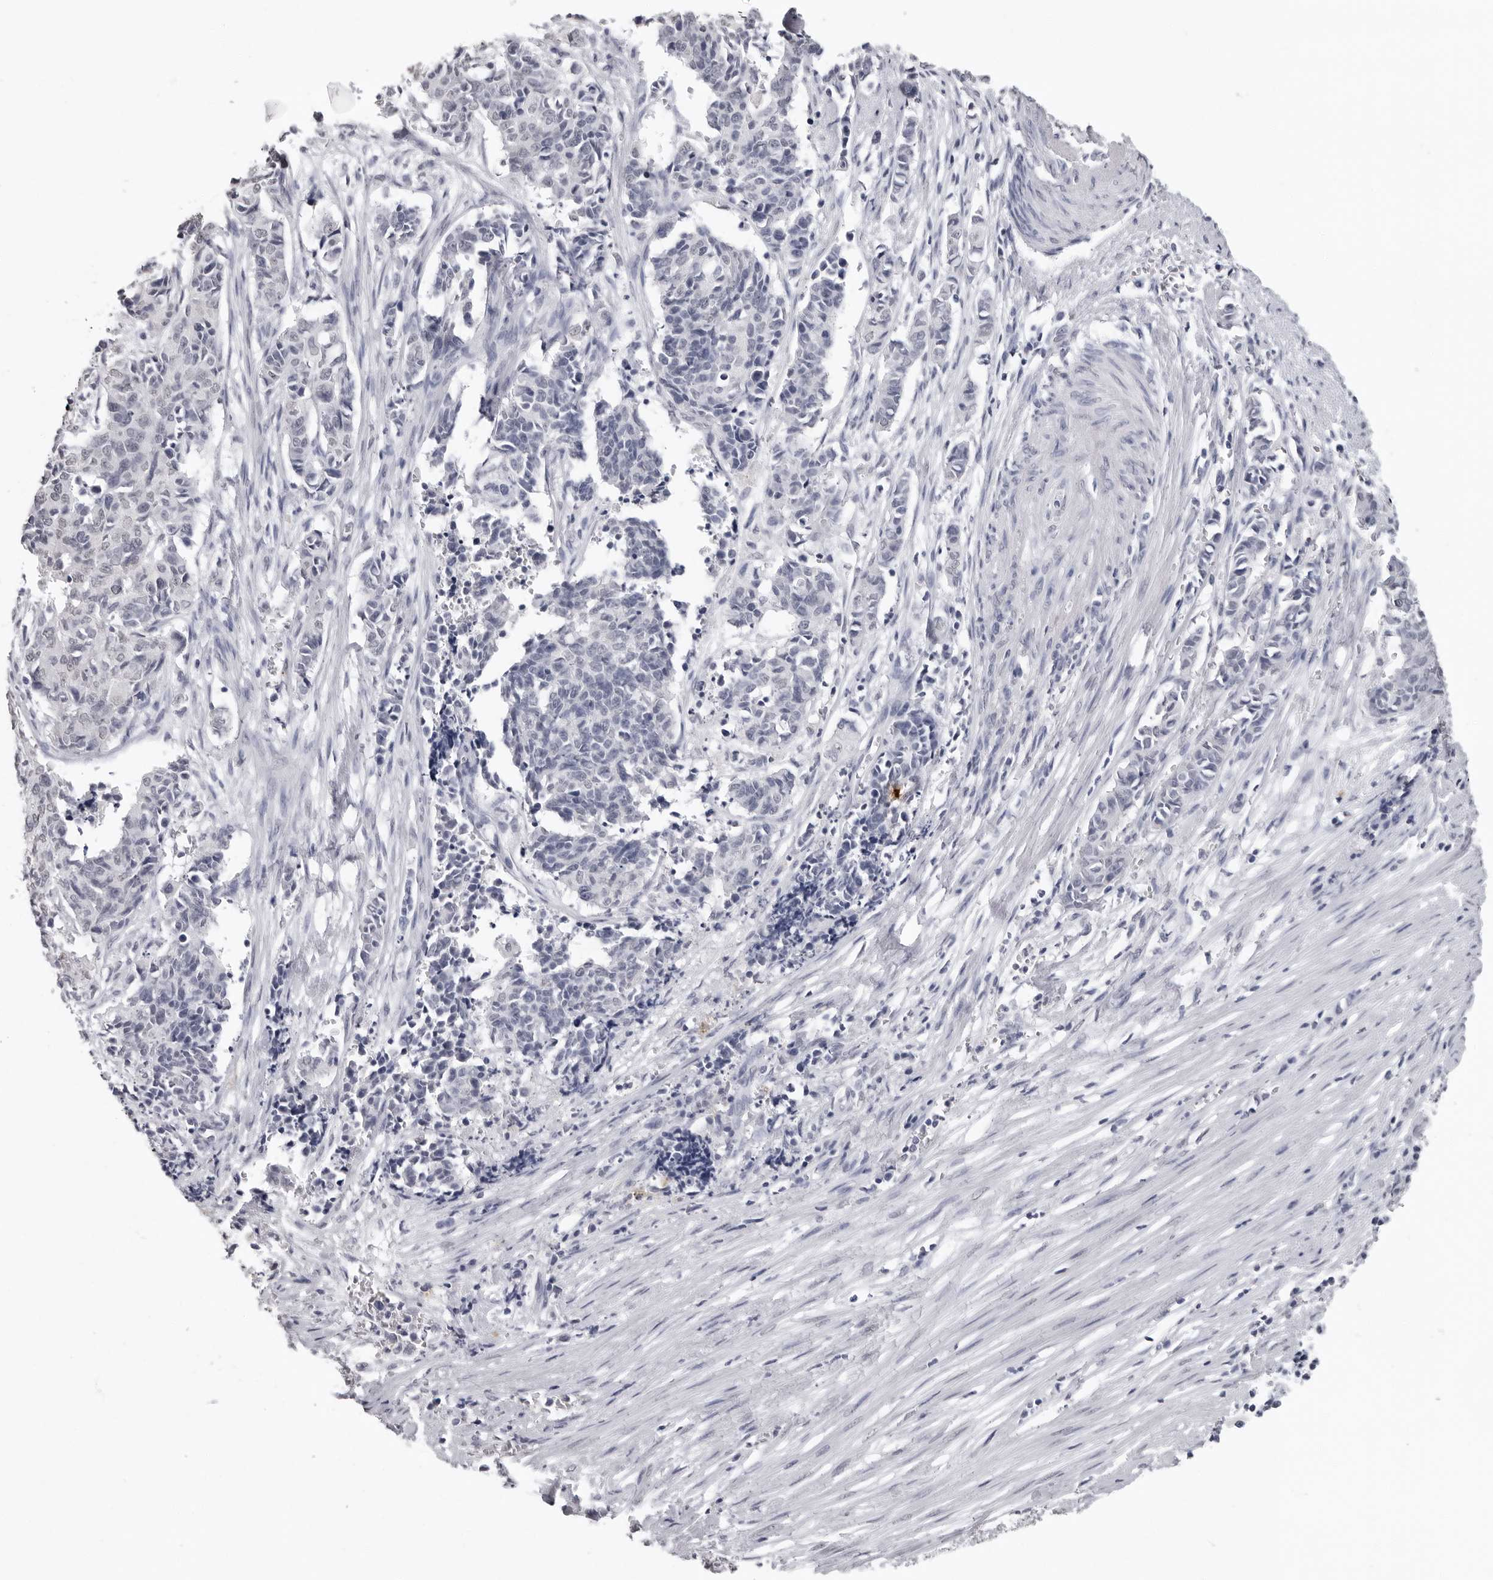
{"staining": {"intensity": "negative", "quantity": "none", "location": "none"}, "tissue": "cervical cancer", "cell_type": "Tumor cells", "image_type": "cancer", "snomed": [{"axis": "morphology", "description": "Normal tissue, NOS"}, {"axis": "morphology", "description": "Squamous cell carcinoma, NOS"}, {"axis": "topography", "description": "Cervix"}], "caption": "There is no significant staining in tumor cells of cervical cancer.", "gene": "HEPACAM", "patient": {"sex": "female", "age": 35}}